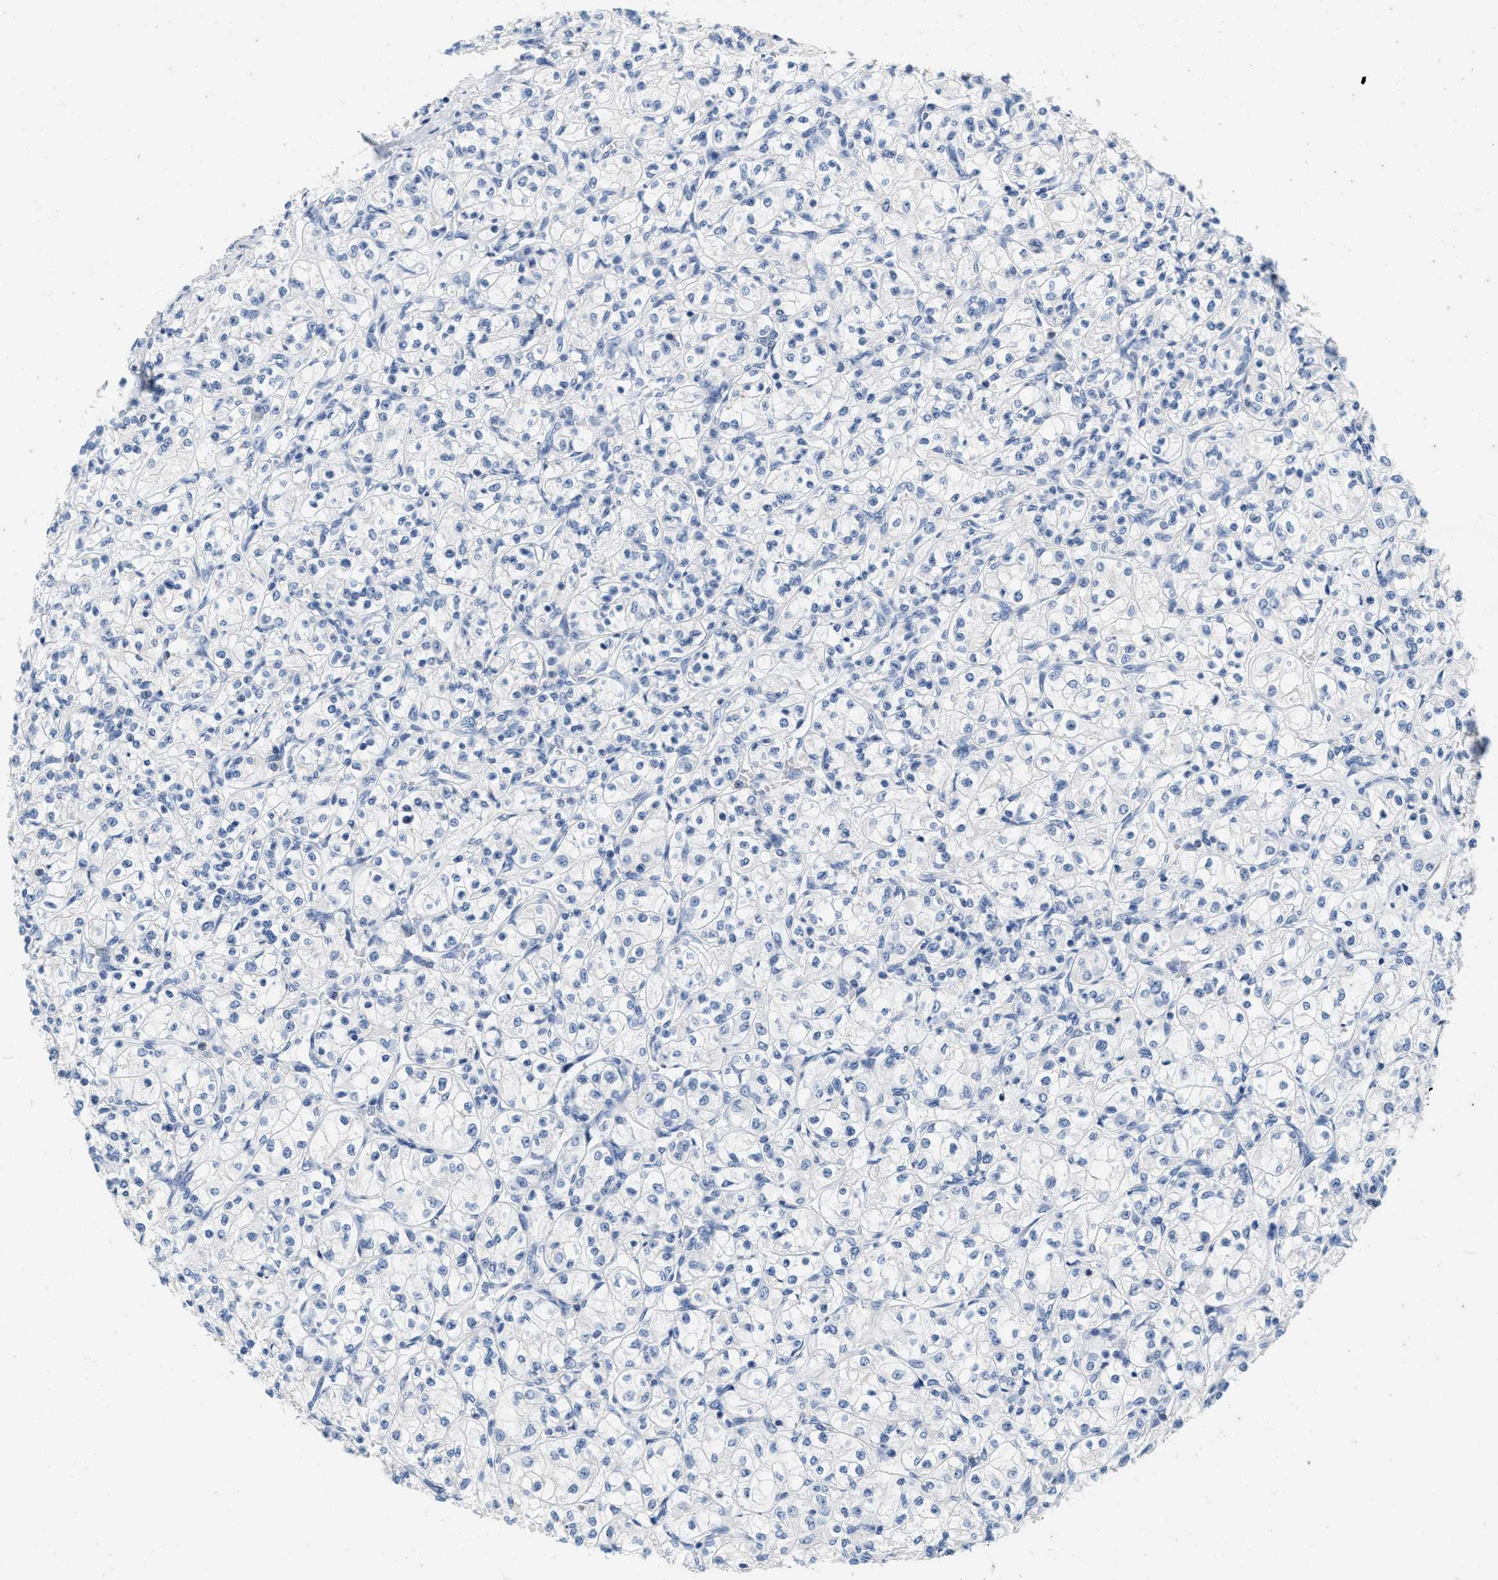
{"staining": {"intensity": "negative", "quantity": "none", "location": "none"}, "tissue": "renal cancer", "cell_type": "Tumor cells", "image_type": "cancer", "snomed": [{"axis": "morphology", "description": "Adenocarcinoma, NOS"}, {"axis": "topography", "description": "Kidney"}], "caption": "Tumor cells show no significant expression in renal cancer.", "gene": "ABCB11", "patient": {"sex": "male", "age": 77}}